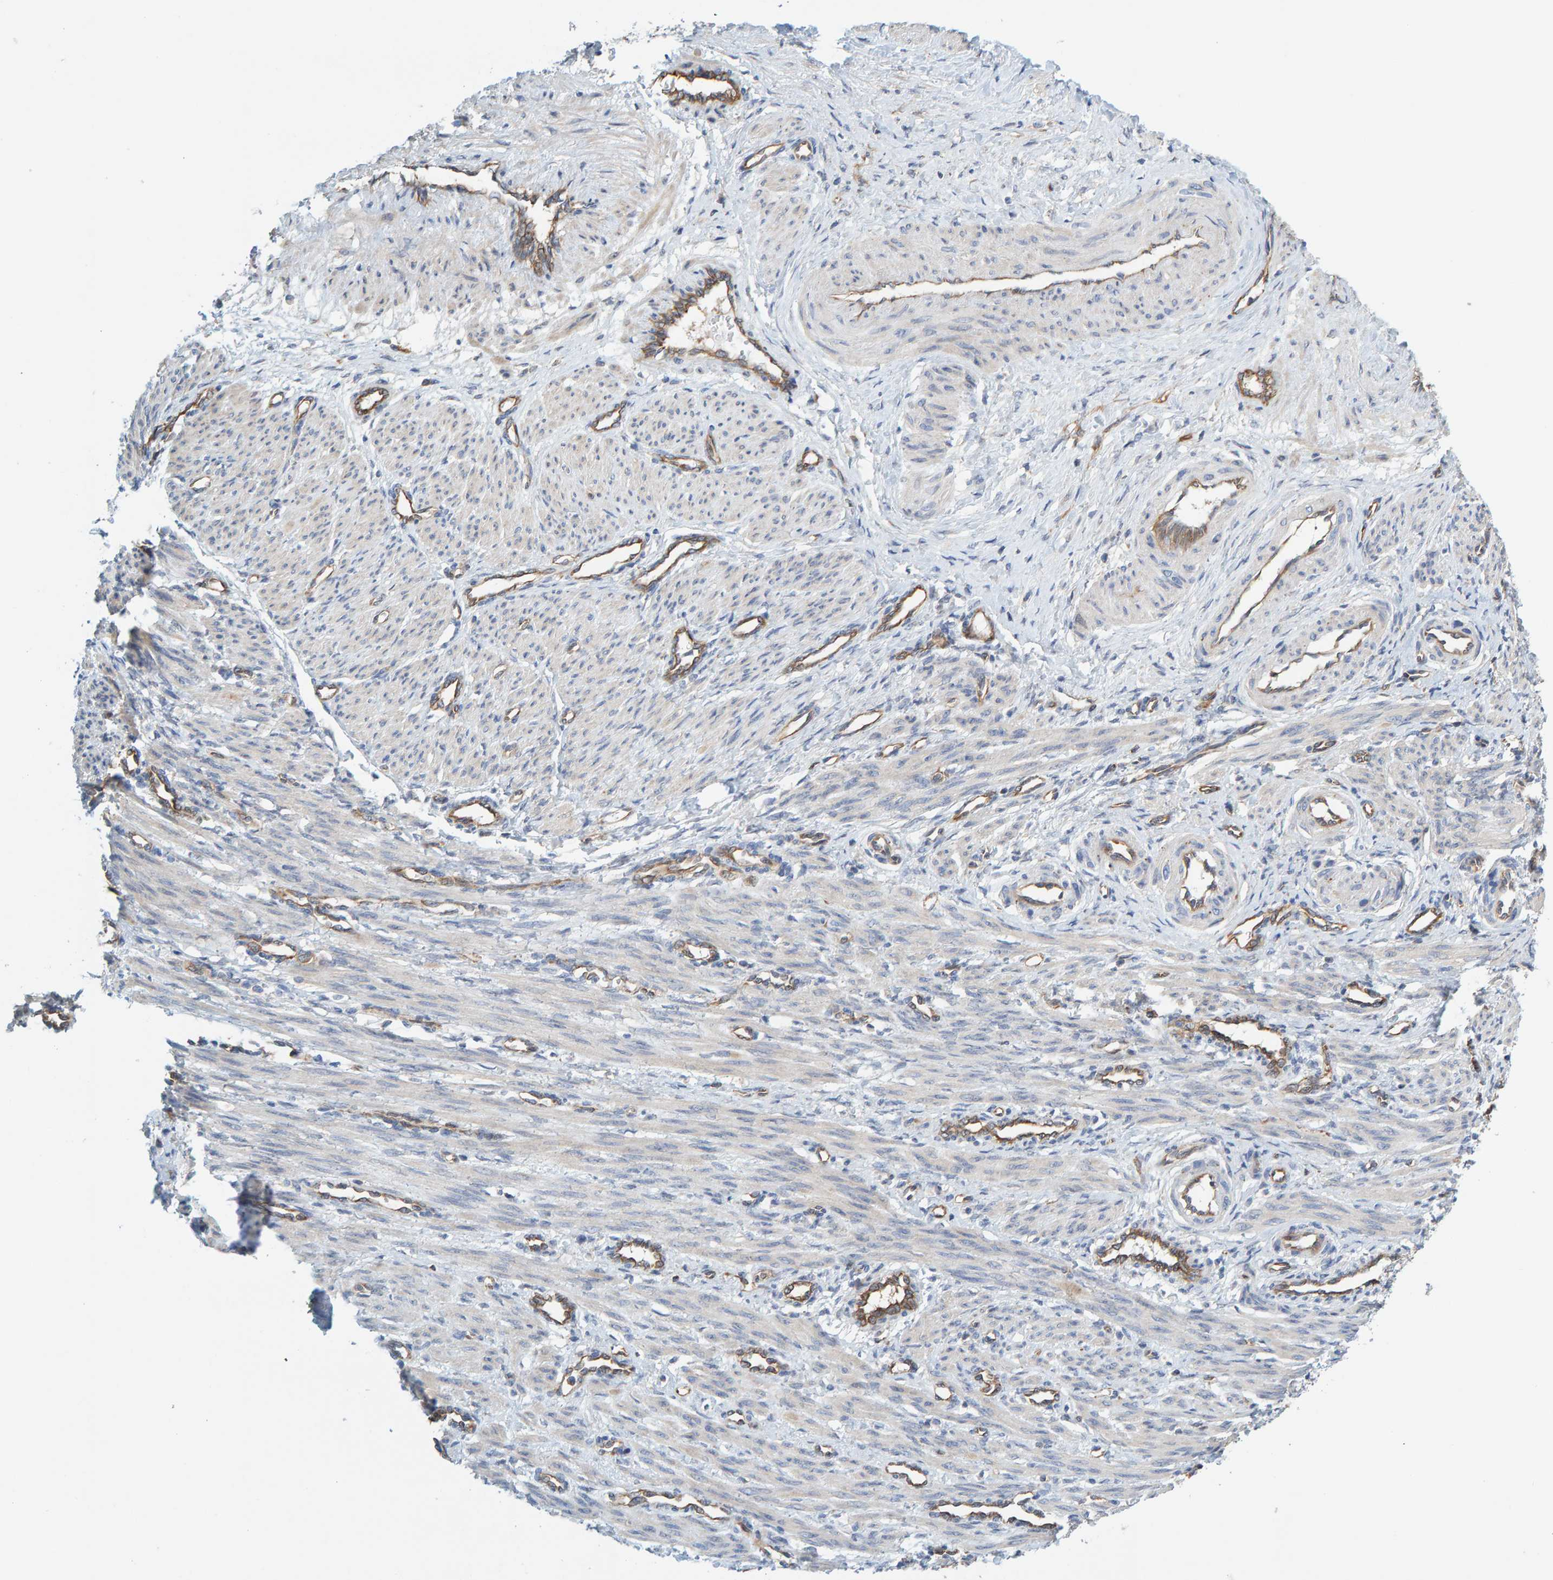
{"staining": {"intensity": "weak", "quantity": "<25%", "location": "cytoplasmic/membranous"}, "tissue": "smooth muscle", "cell_type": "Smooth muscle cells", "image_type": "normal", "snomed": [{"axis": "morphology", "description": "Normal tissue, NOS"}, {"axis": "topography", "description": "Endometrium"}], "caption": "This is a micrograph of IHC staining of normal smooth muscle, which shows no staining in smooth muscle cells. (DAB immunohistochemistry visualized using brightfield microscopy, high magnification).", "gene": "PRKD2", "patient": {"sex": "female", "age": 33}}